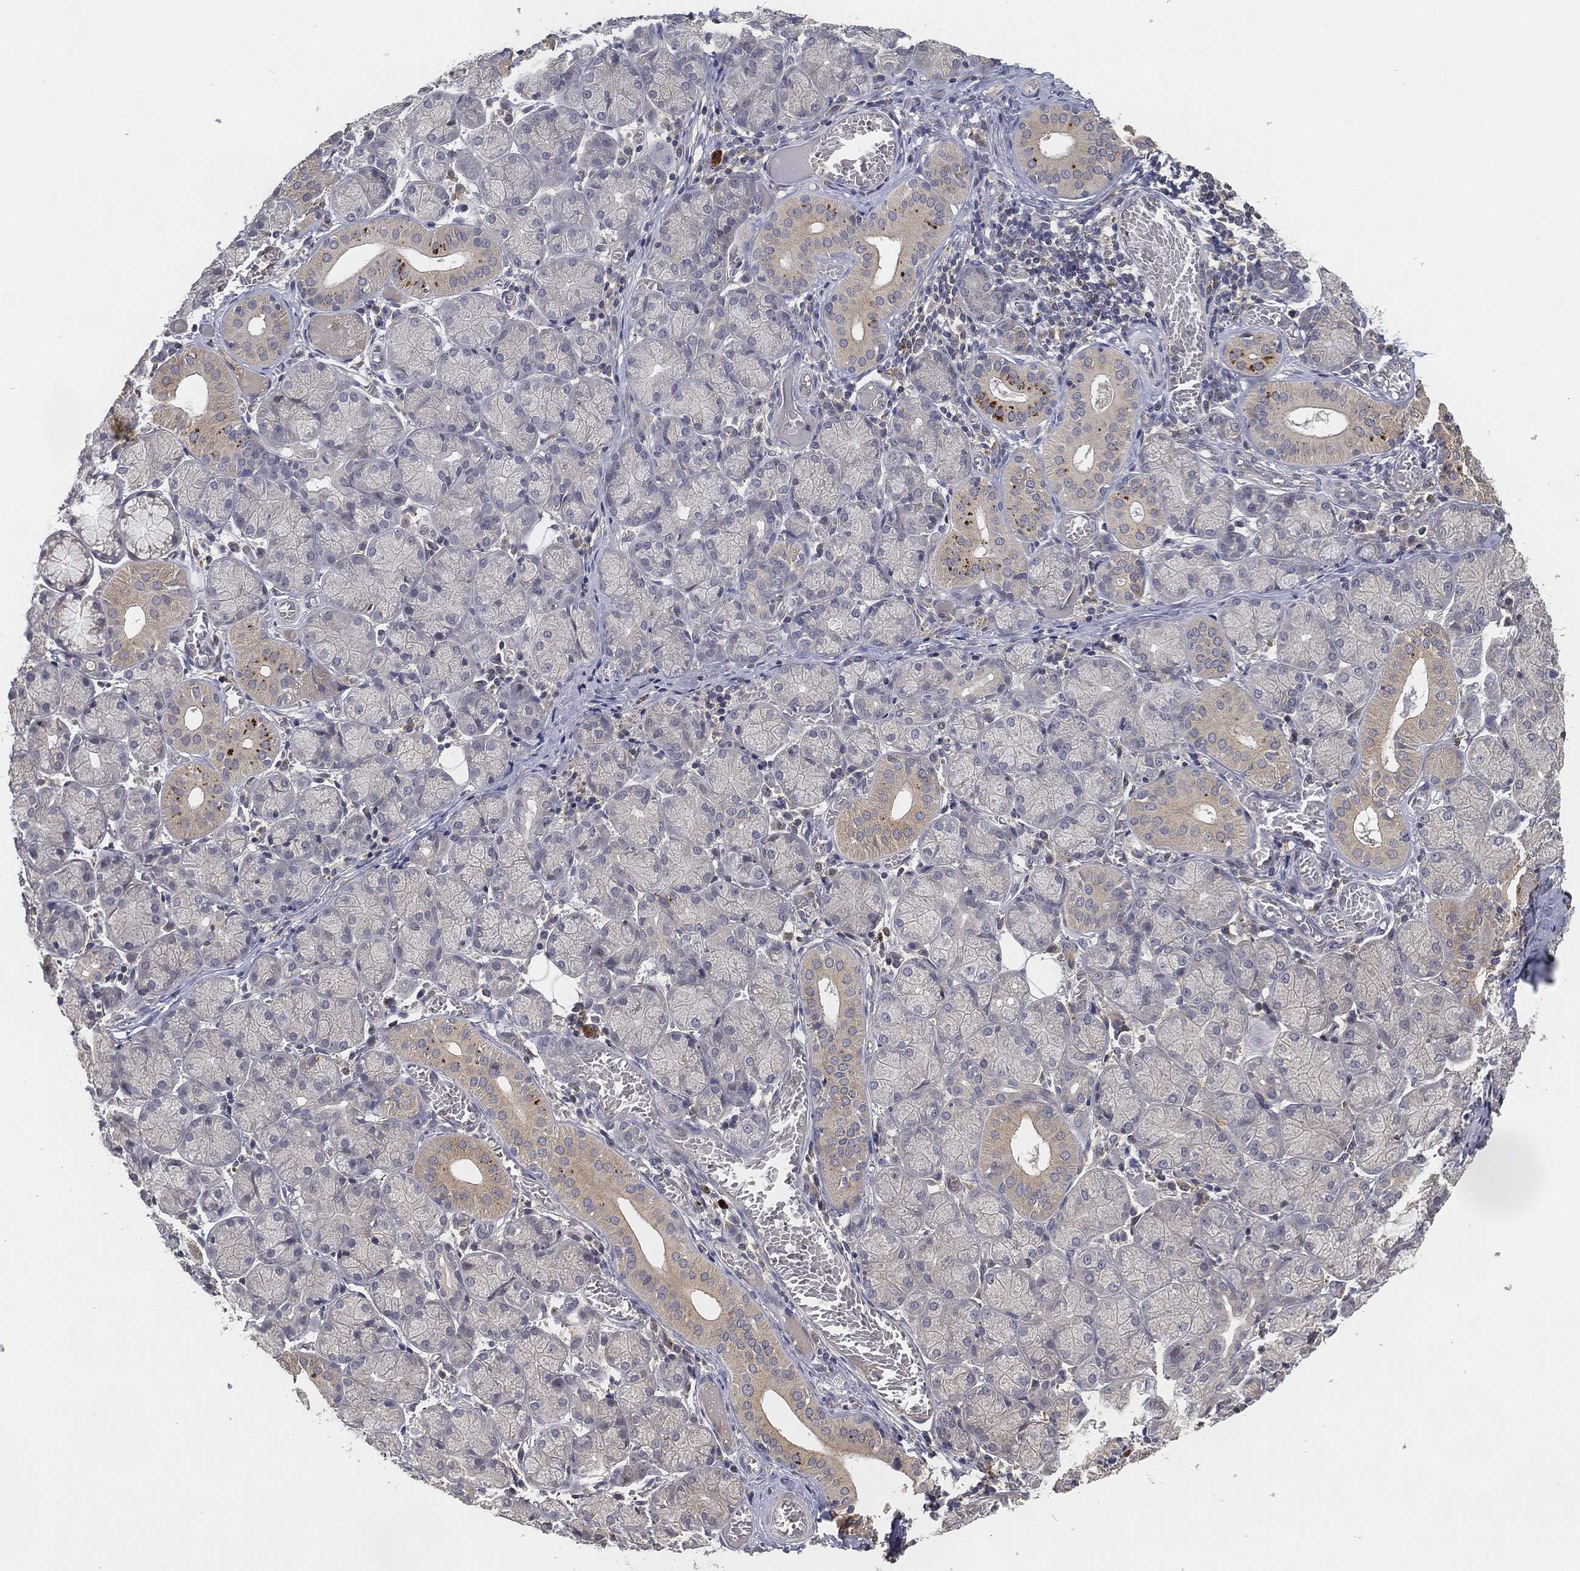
{"staining": {"intensity": "weak", "quantity": "<25%", "location": "cytoplasmic/membranous"}, "tissue": "salivary gland", "cell_type": "Glandular cells", "image_type": "normal", "snomed": [{"axis": "morphology", "description": "Normal tissue, NOS"}, {"axis": "topography", "description": "Salivary gland"}, {"axis": "topography", "description": "Peripheral nerve tissue"}], "caption": "DAB immunohistochemical staining of unremarkable salivary gland displays no significant positivity in glandular cells.", "gene": "CFAP251", "patient": {"sex": "female", "age": 24}}